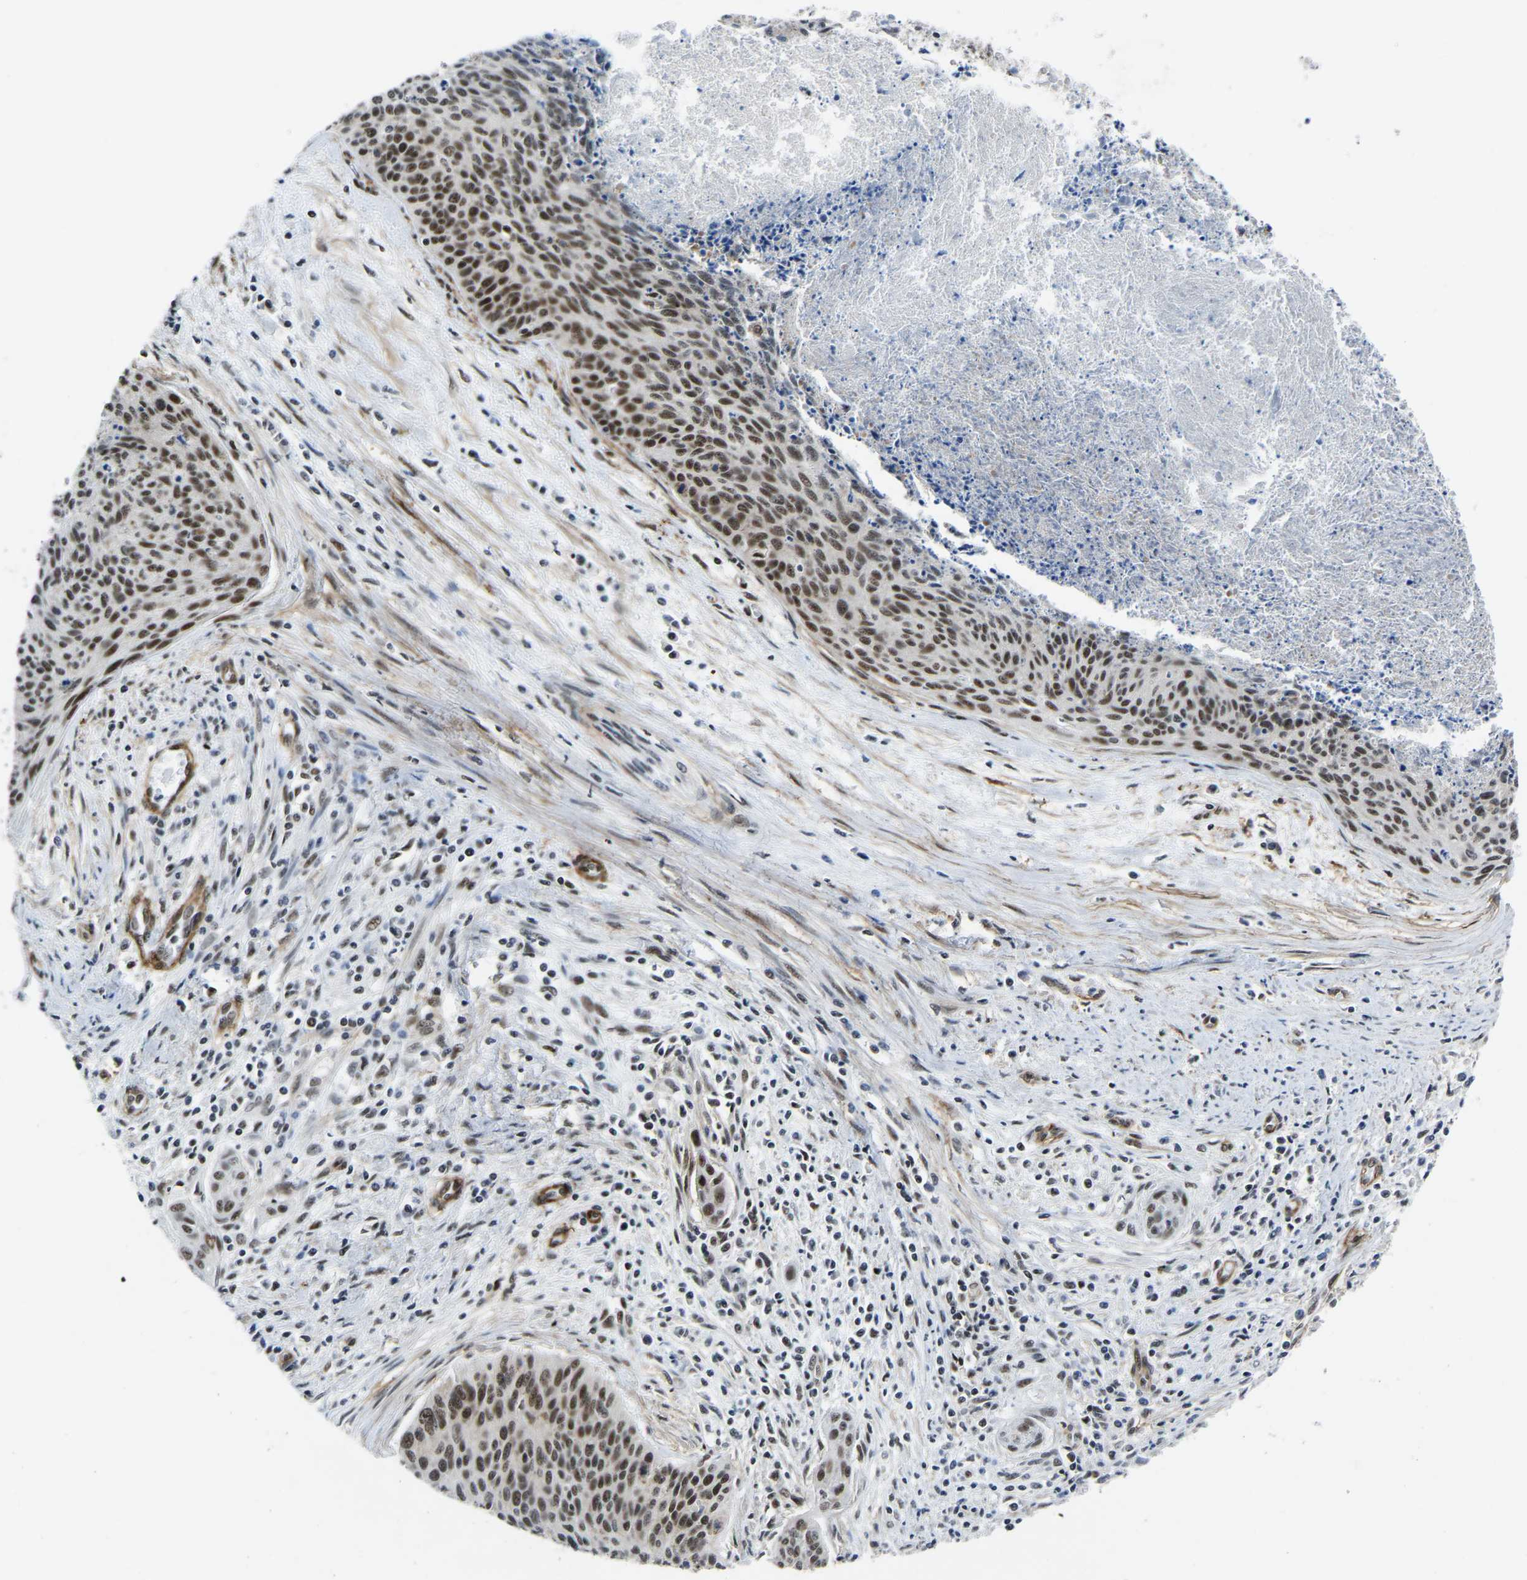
{"staining": {"intensity": "moderate", "quantity": ">75%", "location": "nuclear"}, "tissue": "cervical cancer", "cell_type": "Tumor cells", "image_type": "cancer", "snomed": [{"axis": "morphology", "description": "Squamous cell carcinoma, NOS"}, {"axis": "topography", "description": "Cervix"}], "caption": "Protein positivity by immunohistochemistry exhibits moderate nuclear positivity in approximately >75% of tumor cells in squamous cell carcinoma (cervical).", "gene": "DDX5", "patient": {"sex": "female", "age": 55}}